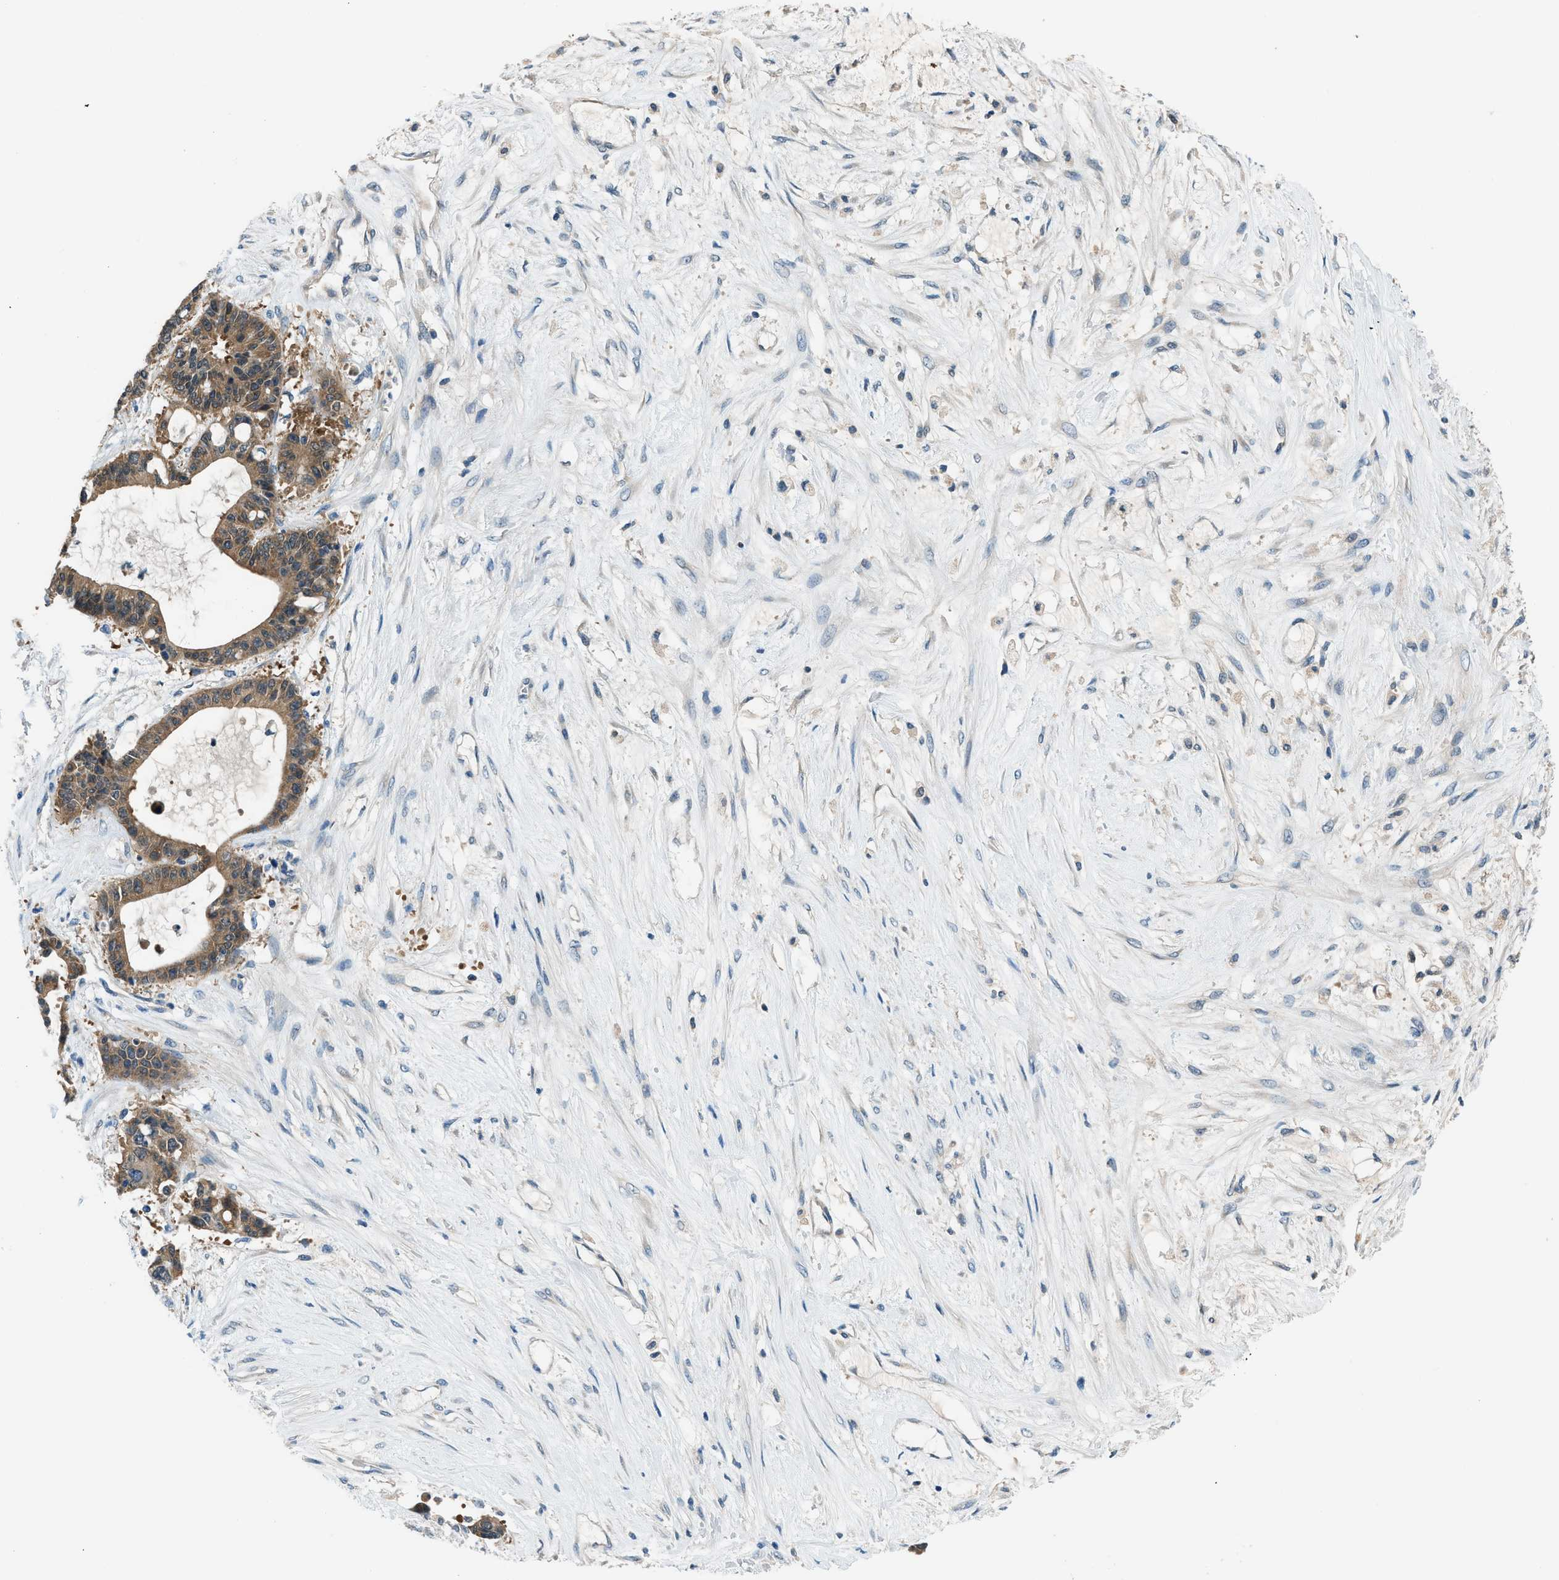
{"staining": {"intensity": "moderate", "quantity": ">75%", "location": "cytoplasmic/membranous"}, "tissue": "liver cancer", "cell_type": "Tumor cells", "image_type": "cancer", "snomed": [{"axis": "morphology", "description": "Cholangiocarcinoma"}, {"axis": "topography", "description": "Liver"}], "caption": "Immunohistochemical staining of human liver cancer (cholangiocarcinoma) reveals medium levels of moderate cytoplasmic/membranous expression in approximately >75% of tumor cells.", "gene": "ACP1", "patient": {"sex": "female", "age": 73}}